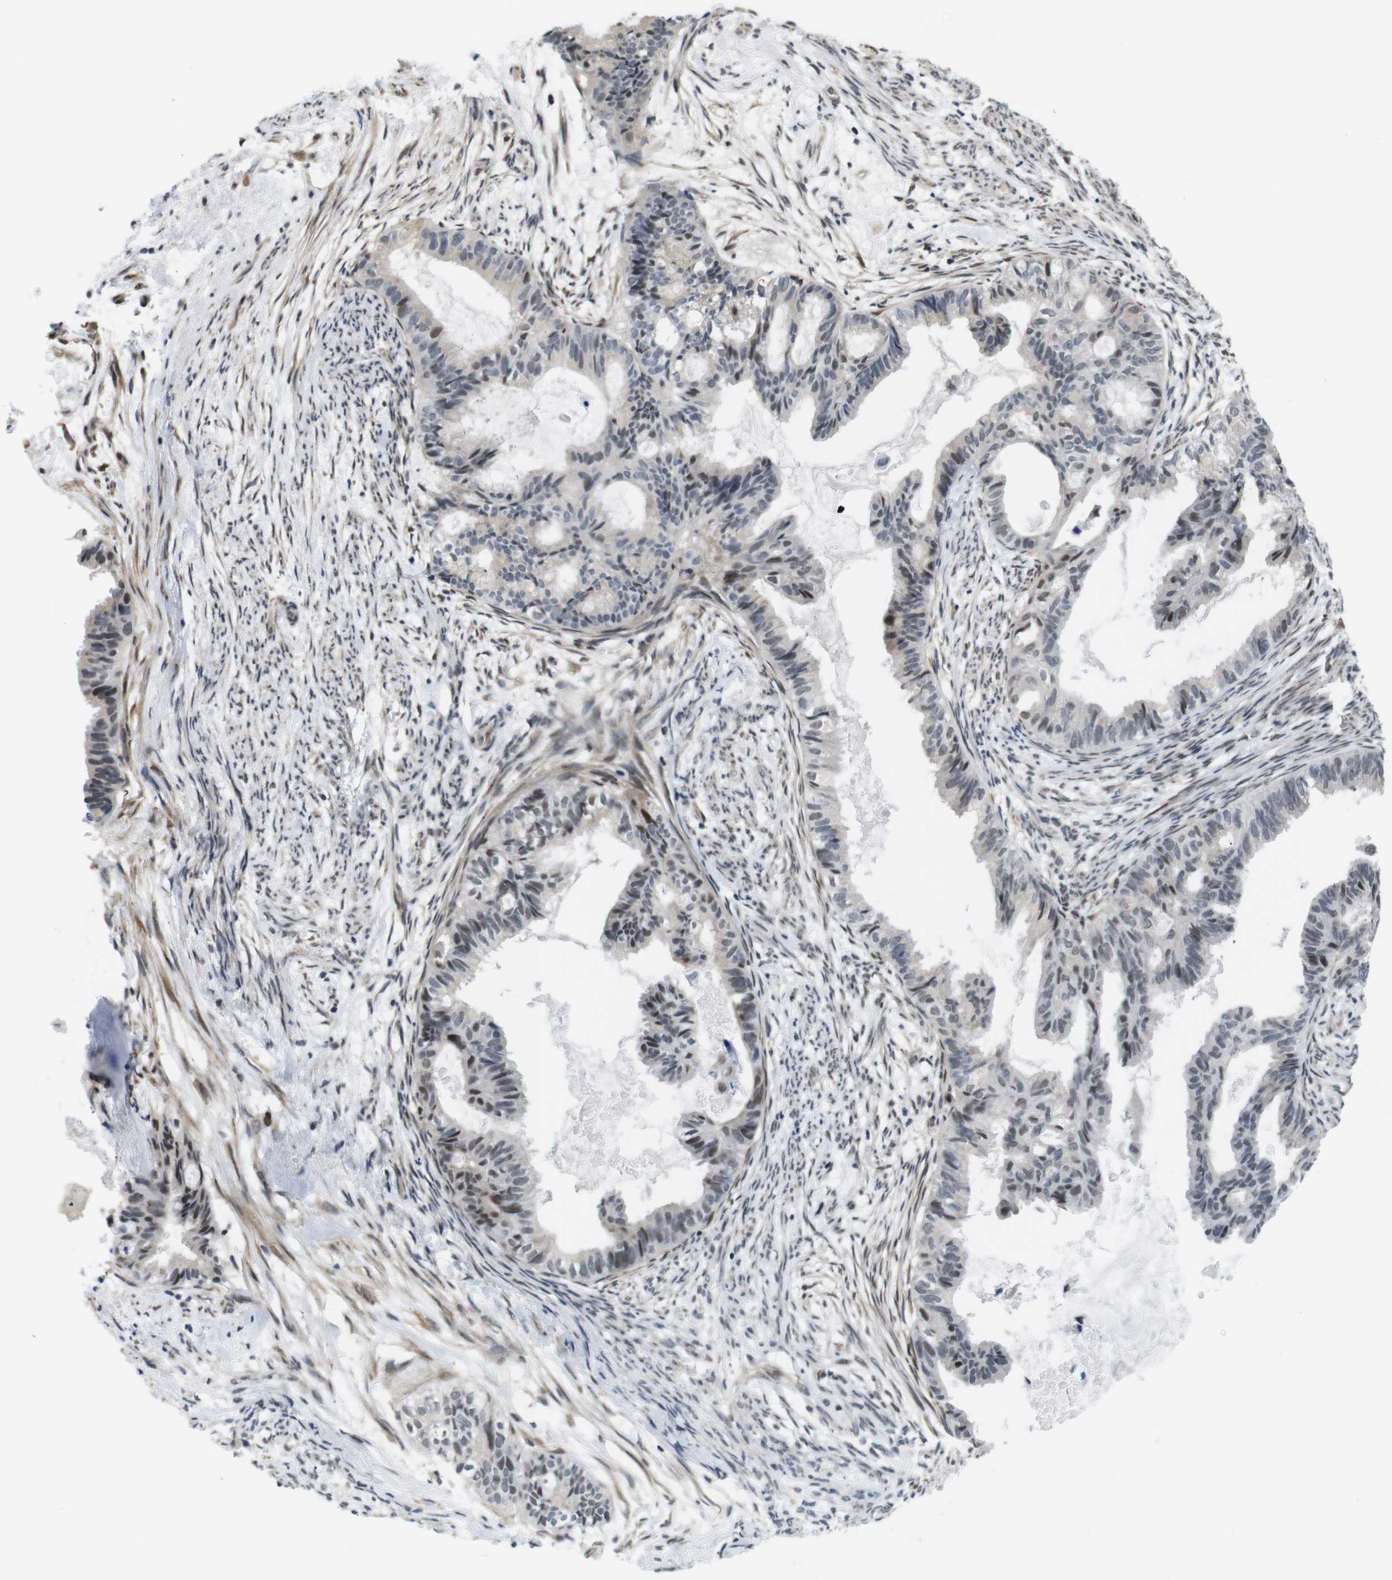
{"staining": {"intensity": "moderate", "quantity": "25%-75%", "location": "nuclear"}, "tissue": "cervical cancer", "cell_type": "Tumor cells", "image_type": "cancer", "snomed": [{"axis": "morphology", "description": "Normal tissue, NOS"}, {"axis": "morphology", "description": "Adenocarcinoma, NOS"}, {"axis": "topography", "description": "Cervix"}, {"axis": "topography", "description": "Endometrium"}], "caption": "High-power microscopy captured an immunohistochemistry image of adenocarcinoma (cervical), revealing moderate nuclear expression in about 25%-75% of tumor cells. (DAB (3,3'-diaminobenzidine) IHC with brightfield microscopy, high magnification).", "gene": "SMCO2", "patient": {"sex": "female", "age": 86}}